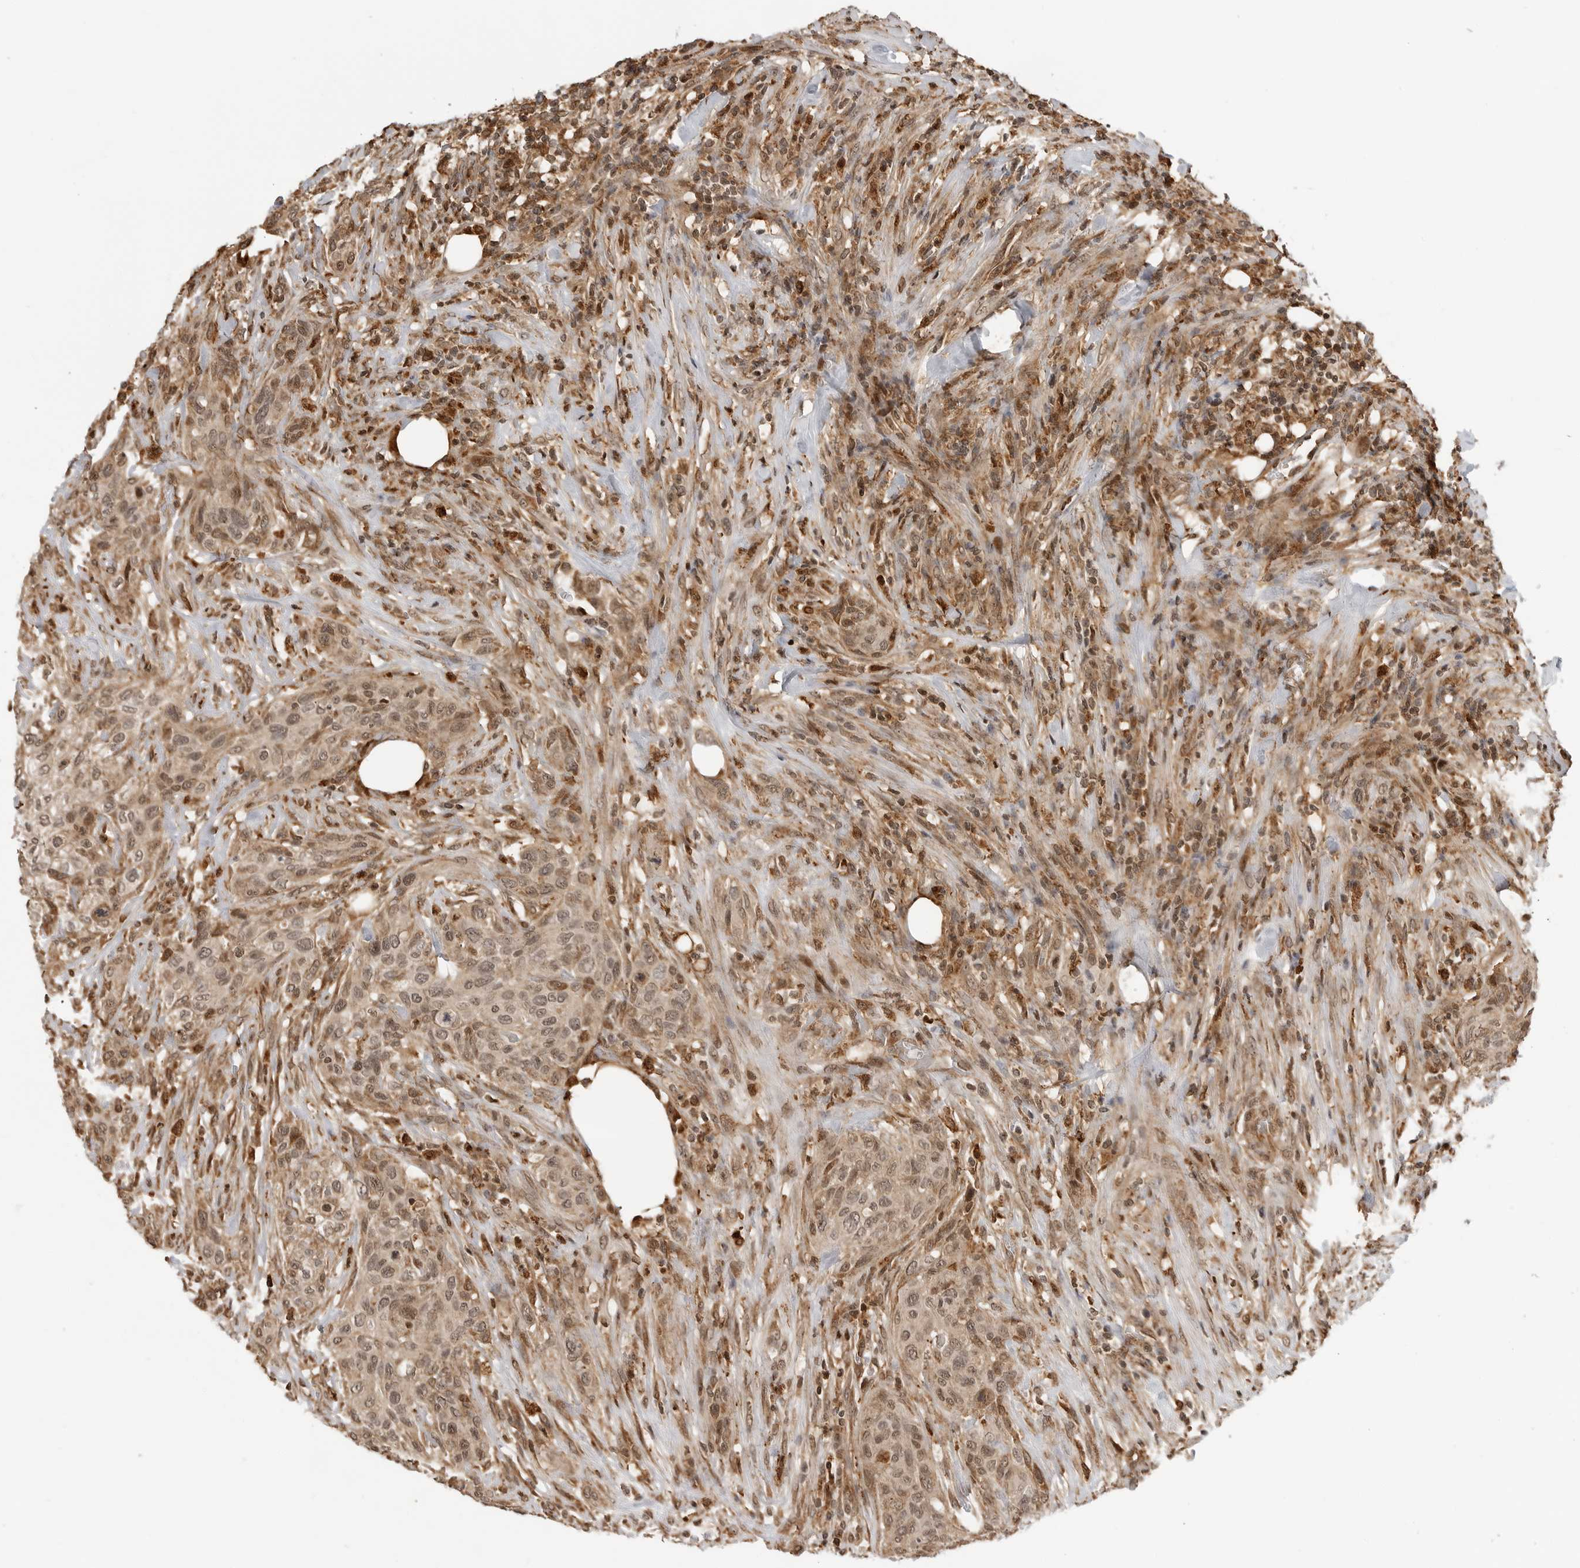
{"staining": {"intensity": "moderate", "quantity": ">75%", "location": "cytoplasmic/membranous,nuclear"}, "tissue": "urothelial cancer", "cell_type": "Tumor cells", "image_type": "cancer", "snomed": [{"axis": "morphology", "description": "Urothelial carcinoma, High grade"}, {"axis": "topography", "description": "Urinary bladder"}], "caption": "Immunohistochemistry photomicrograph of human urothelial carcinoma (high-grade) stained for a protein (brown), which displays medium levels of moderate cytoplasmic/membranous and nuclear expression in approximately >75% of tumor cells.", "gene": "BMP2K", "patient": {"sex": "male", "age": 35}}